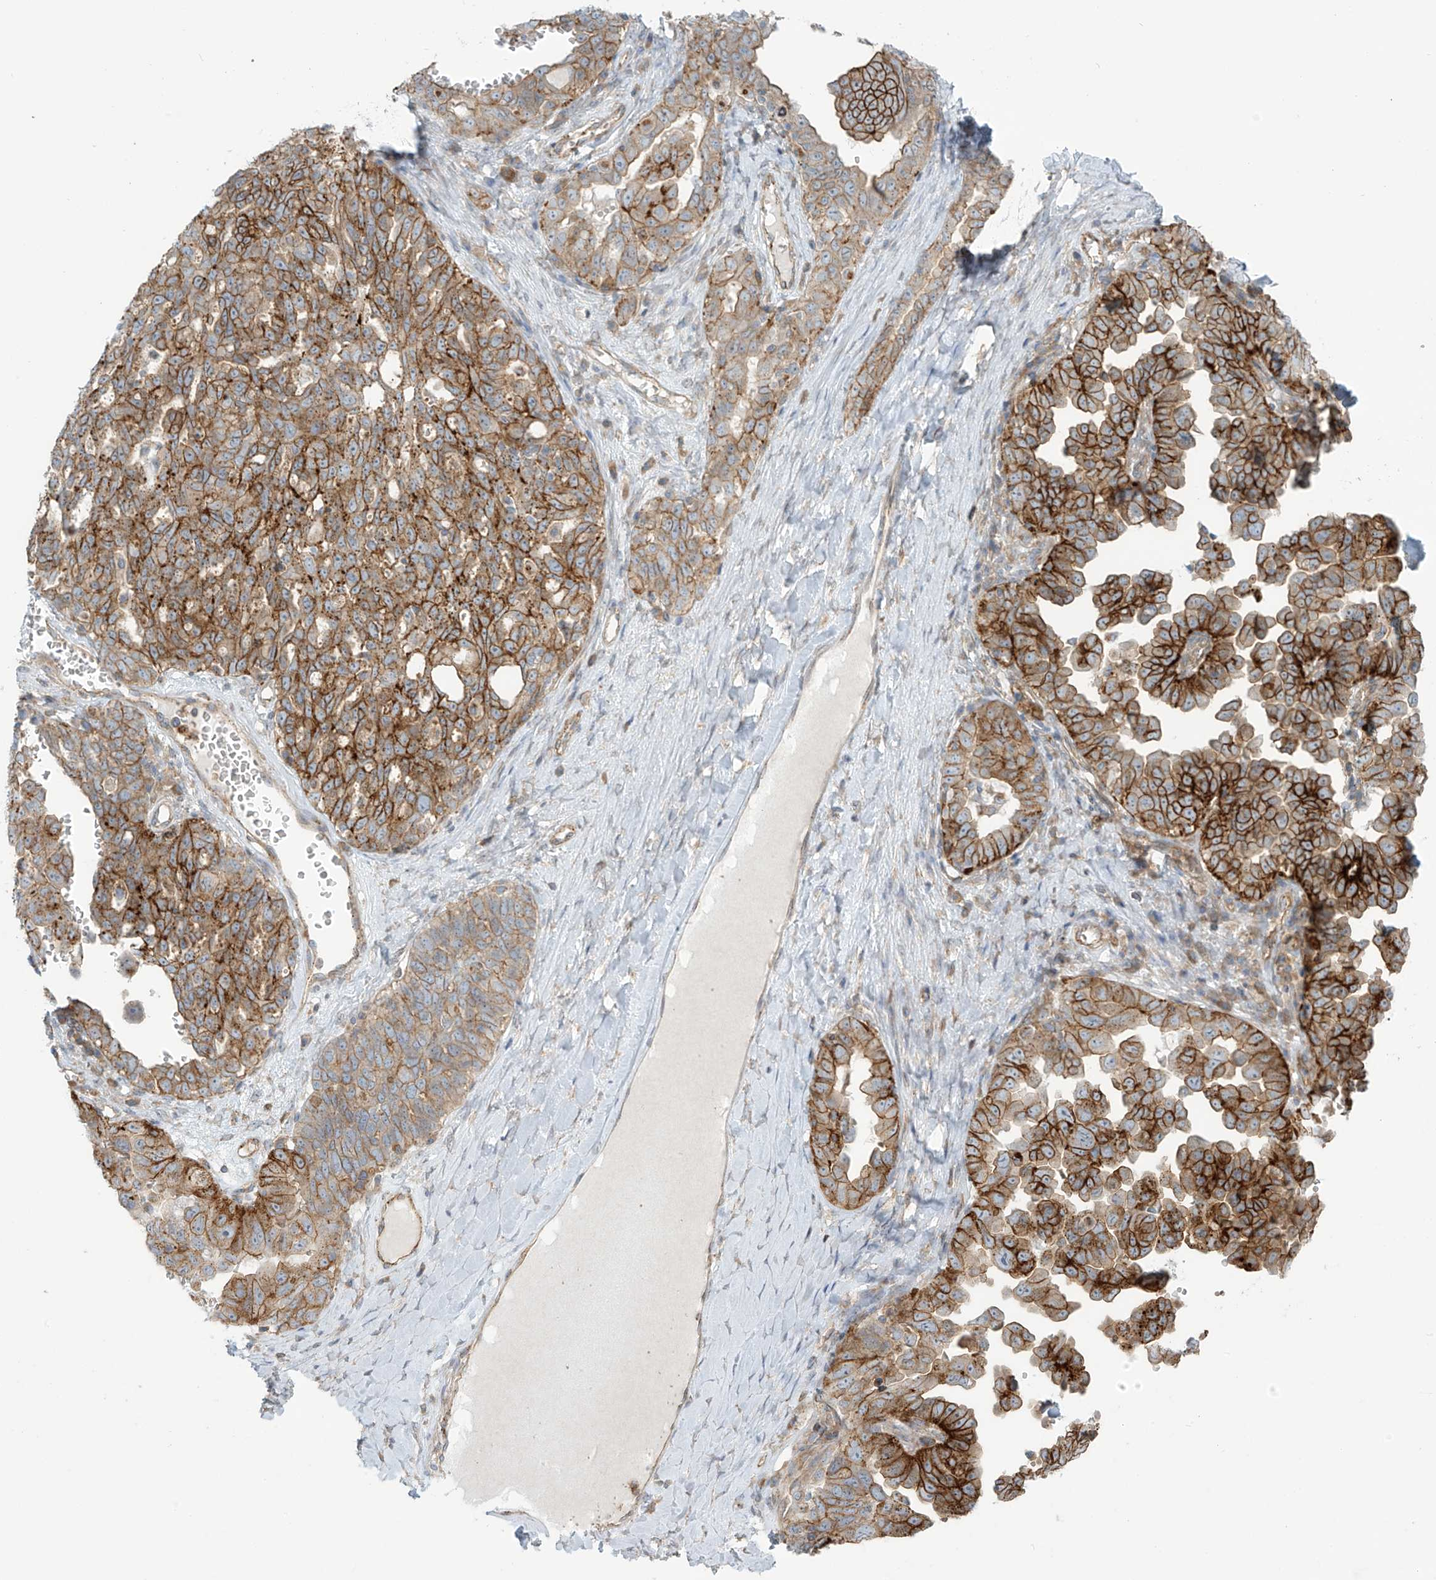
{"staining": {"intensity": "strong", "quantity": "25%-75%", "location": "cytoplasmic/membranous"}, "tissue": "ovarian cancer", "cell_type": "Tumor cells", "image_type": "cancer", "snomed": [{"axis": "morphology", "description": "Carcinoma, endometroid"}, {"axis": "topography", "description": "Ovary"}], "caption": "Ovarian cancer (endometroid carcinoma) tissue displays strong cytoplasmic/membranous positivity in about 25%-75% of tumor cells", "gene": "LZTS3", "patient": {"sex": "female", "age": 62}}